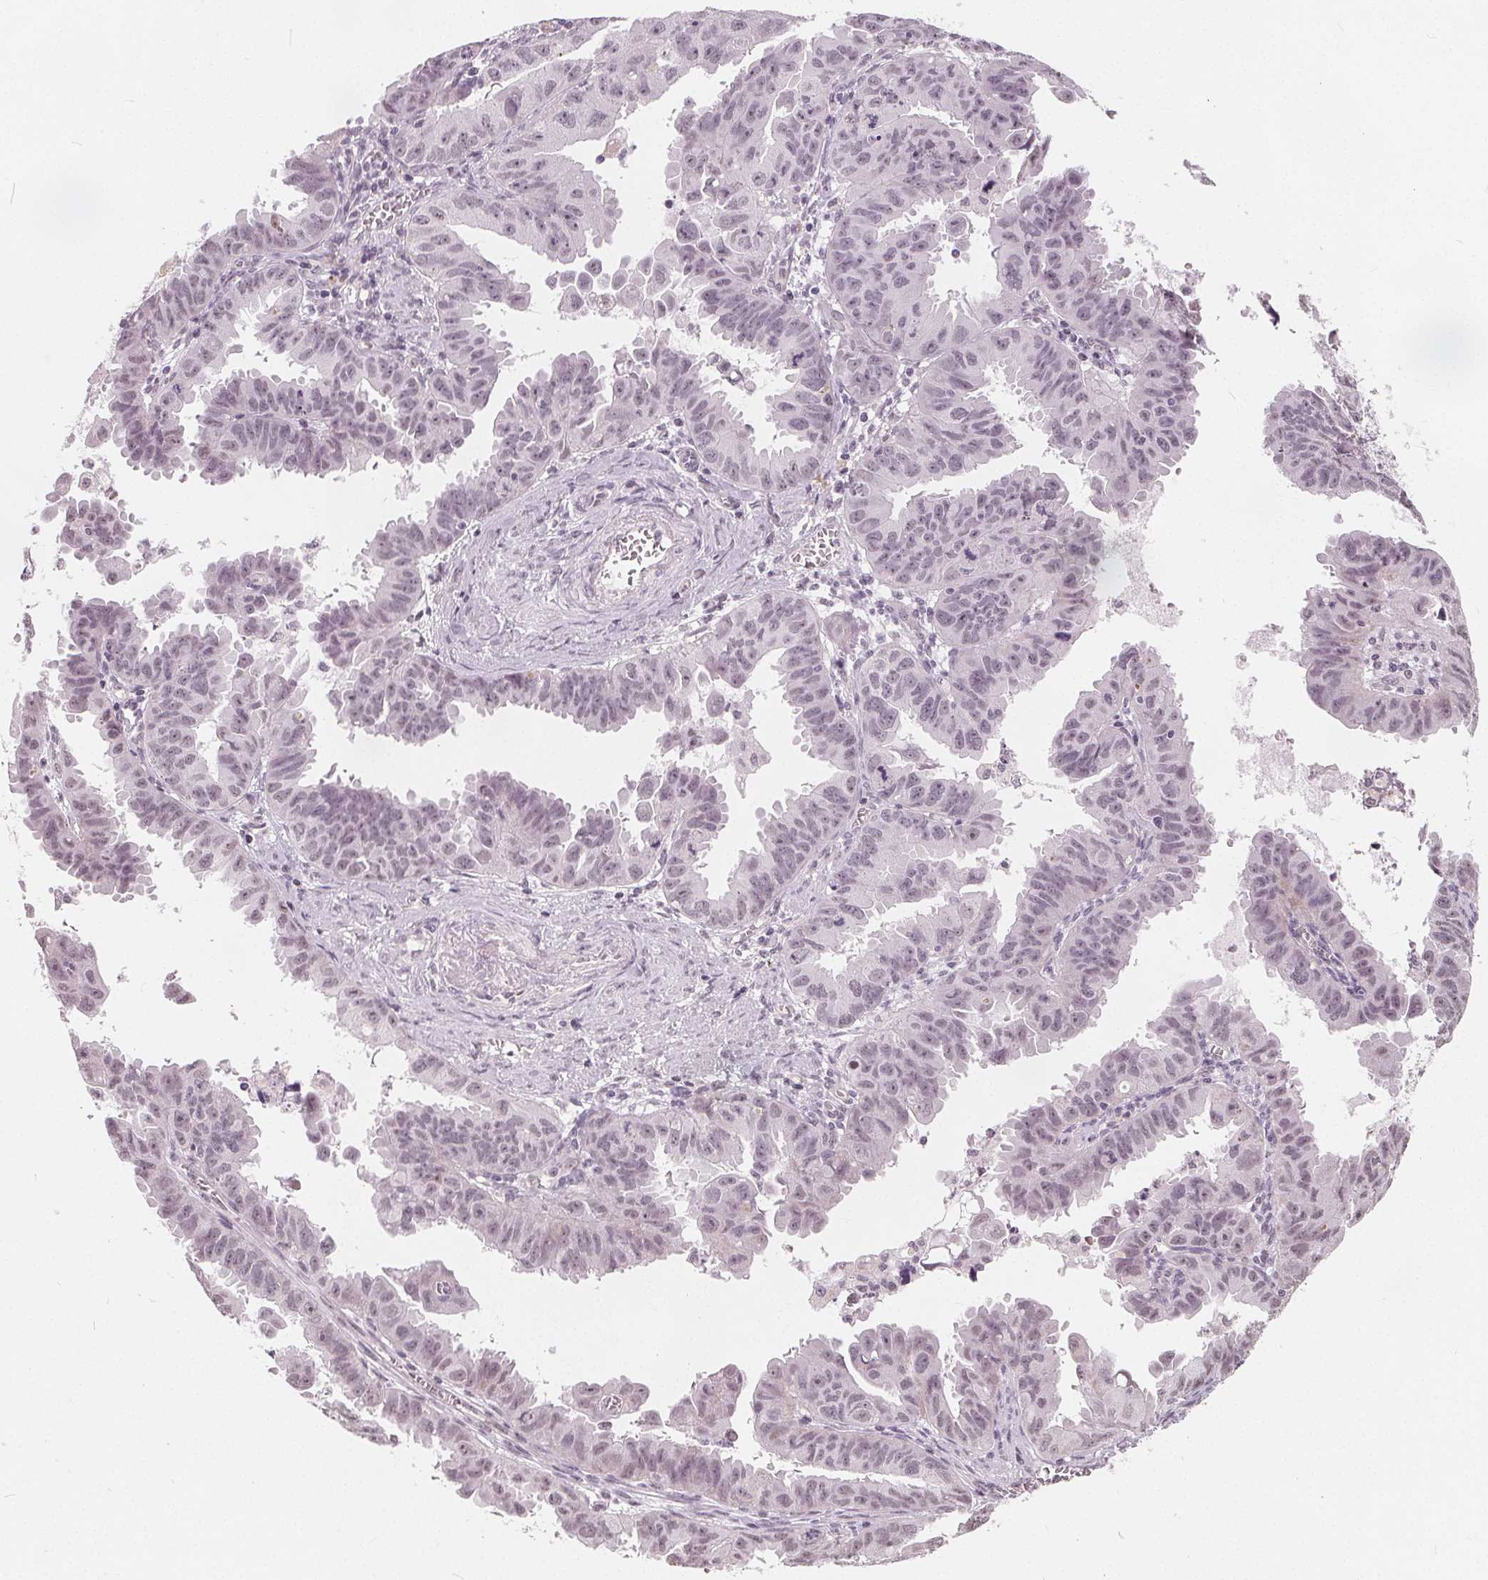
{"staining": {"intensity": "weak", "quantity": "<25%", "location": "nuclear"}, "tissue": "ovarian cancer", "cell_type": "Tumor cells", "image_type": "cancer", "snomed": [{"axis": "morphology", "description": "Carcinoma, endometroid"}, {"axis": "topography", "description": "Ovary"}], "caption": "This image is of ovarian cancer (endometroid carcinoma) stained with immunohistochemistry (IHC) to label a protein in brown with the nuclei are counter-stained blue. There is no positivity in tumor cells.", "gene": "NUP210L", "patient": {"sex": "female", "age": 85}}